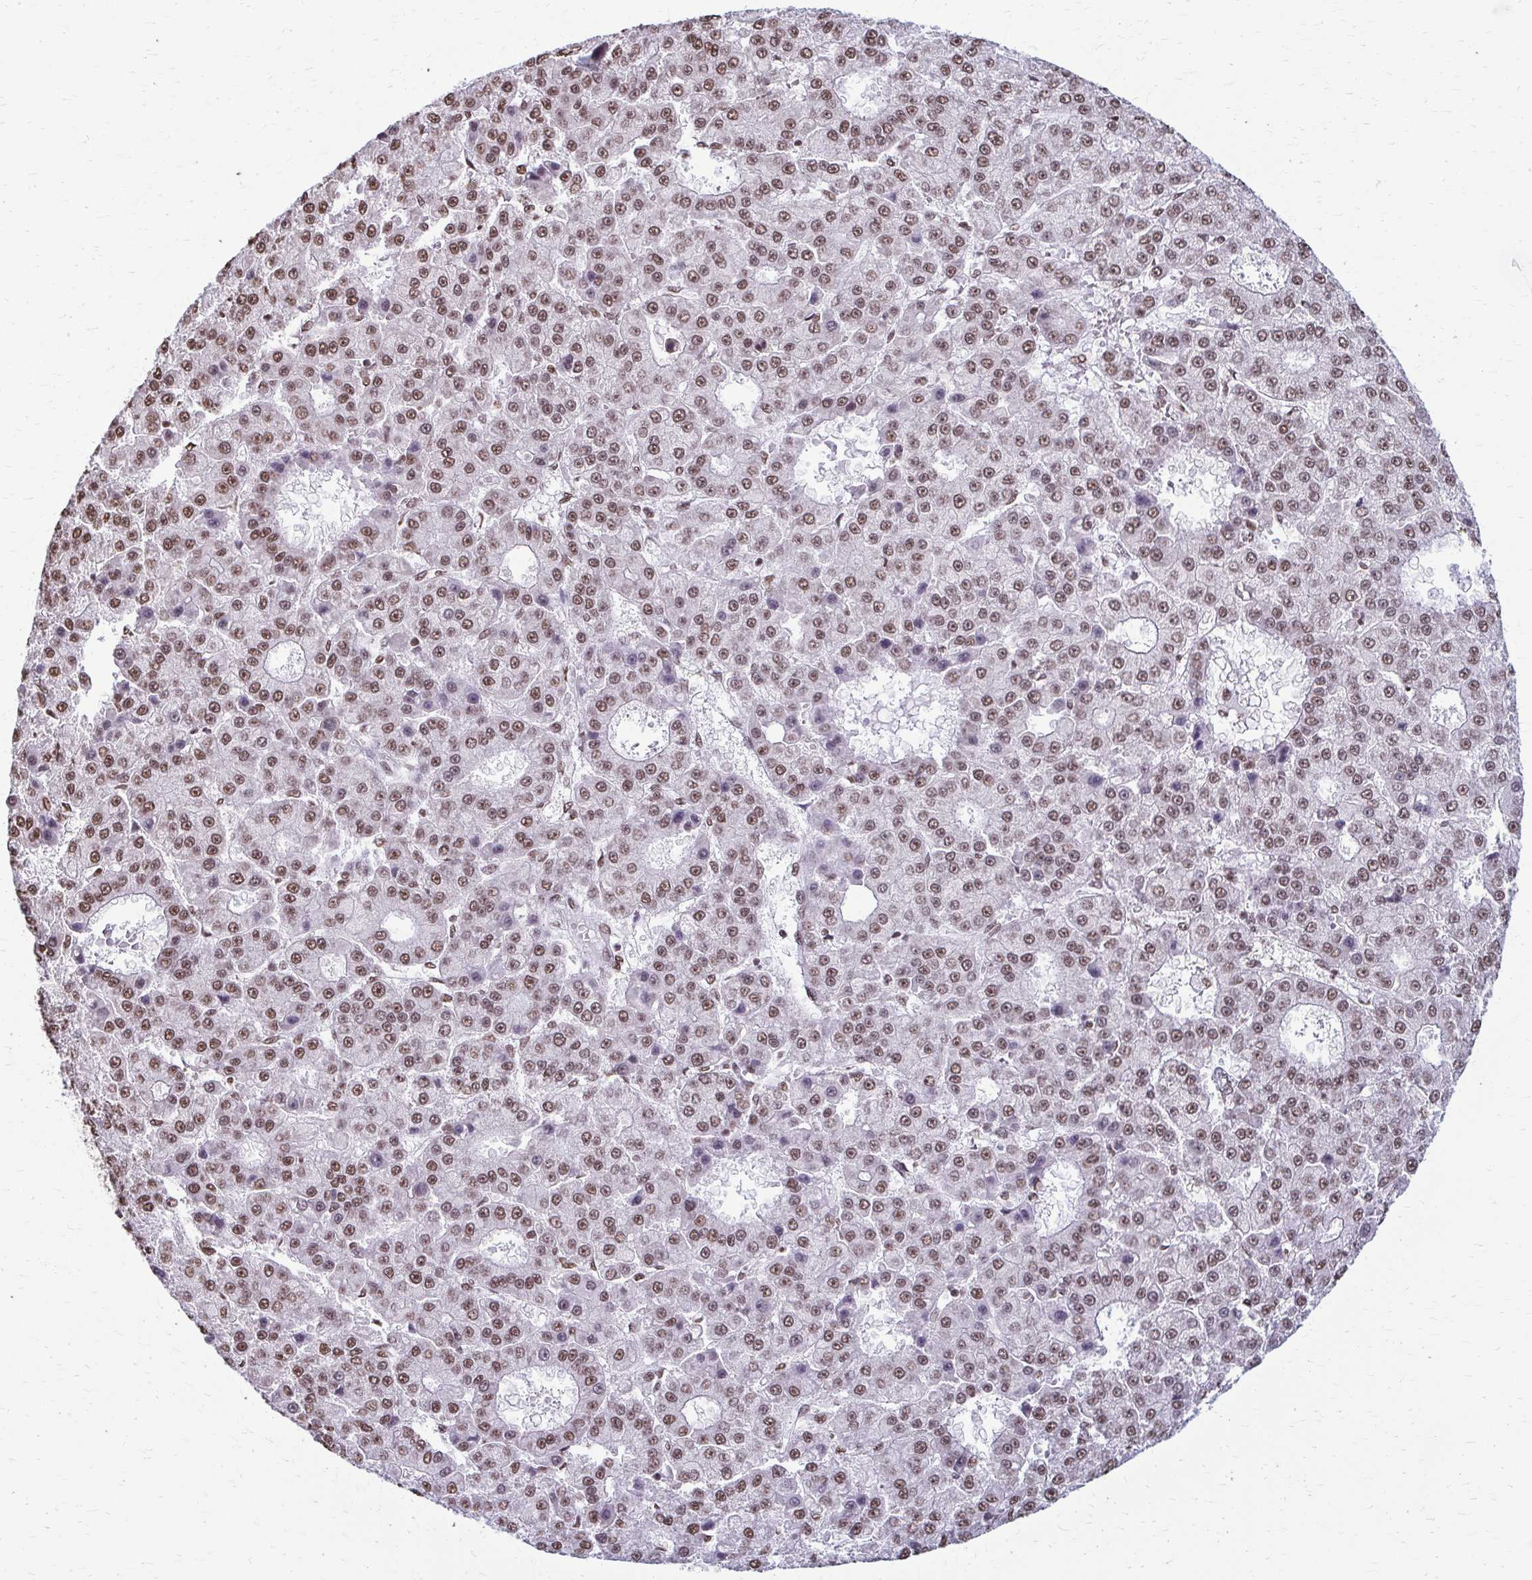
{"staining": {"intensity": "moderate", "quantity": ">75%", "location": "nuclear"}, "tissue": "liver cancer", "cell_type": "Tumor cells", "image_type": "cancer", "snomed": [{"axis": "morphology", "description": "Carcinoma, Hepatocellular, NOS"}, {"axis": "topography", "description": "Liver"}], "caption": "IHC of human liver hepatocellular carcinoma demonstrates medium levels of moderate nuclear expression in about >75% of tumor cells.", "gene": "SNRPA", "patient": {"sex": "male", "age": 70}}